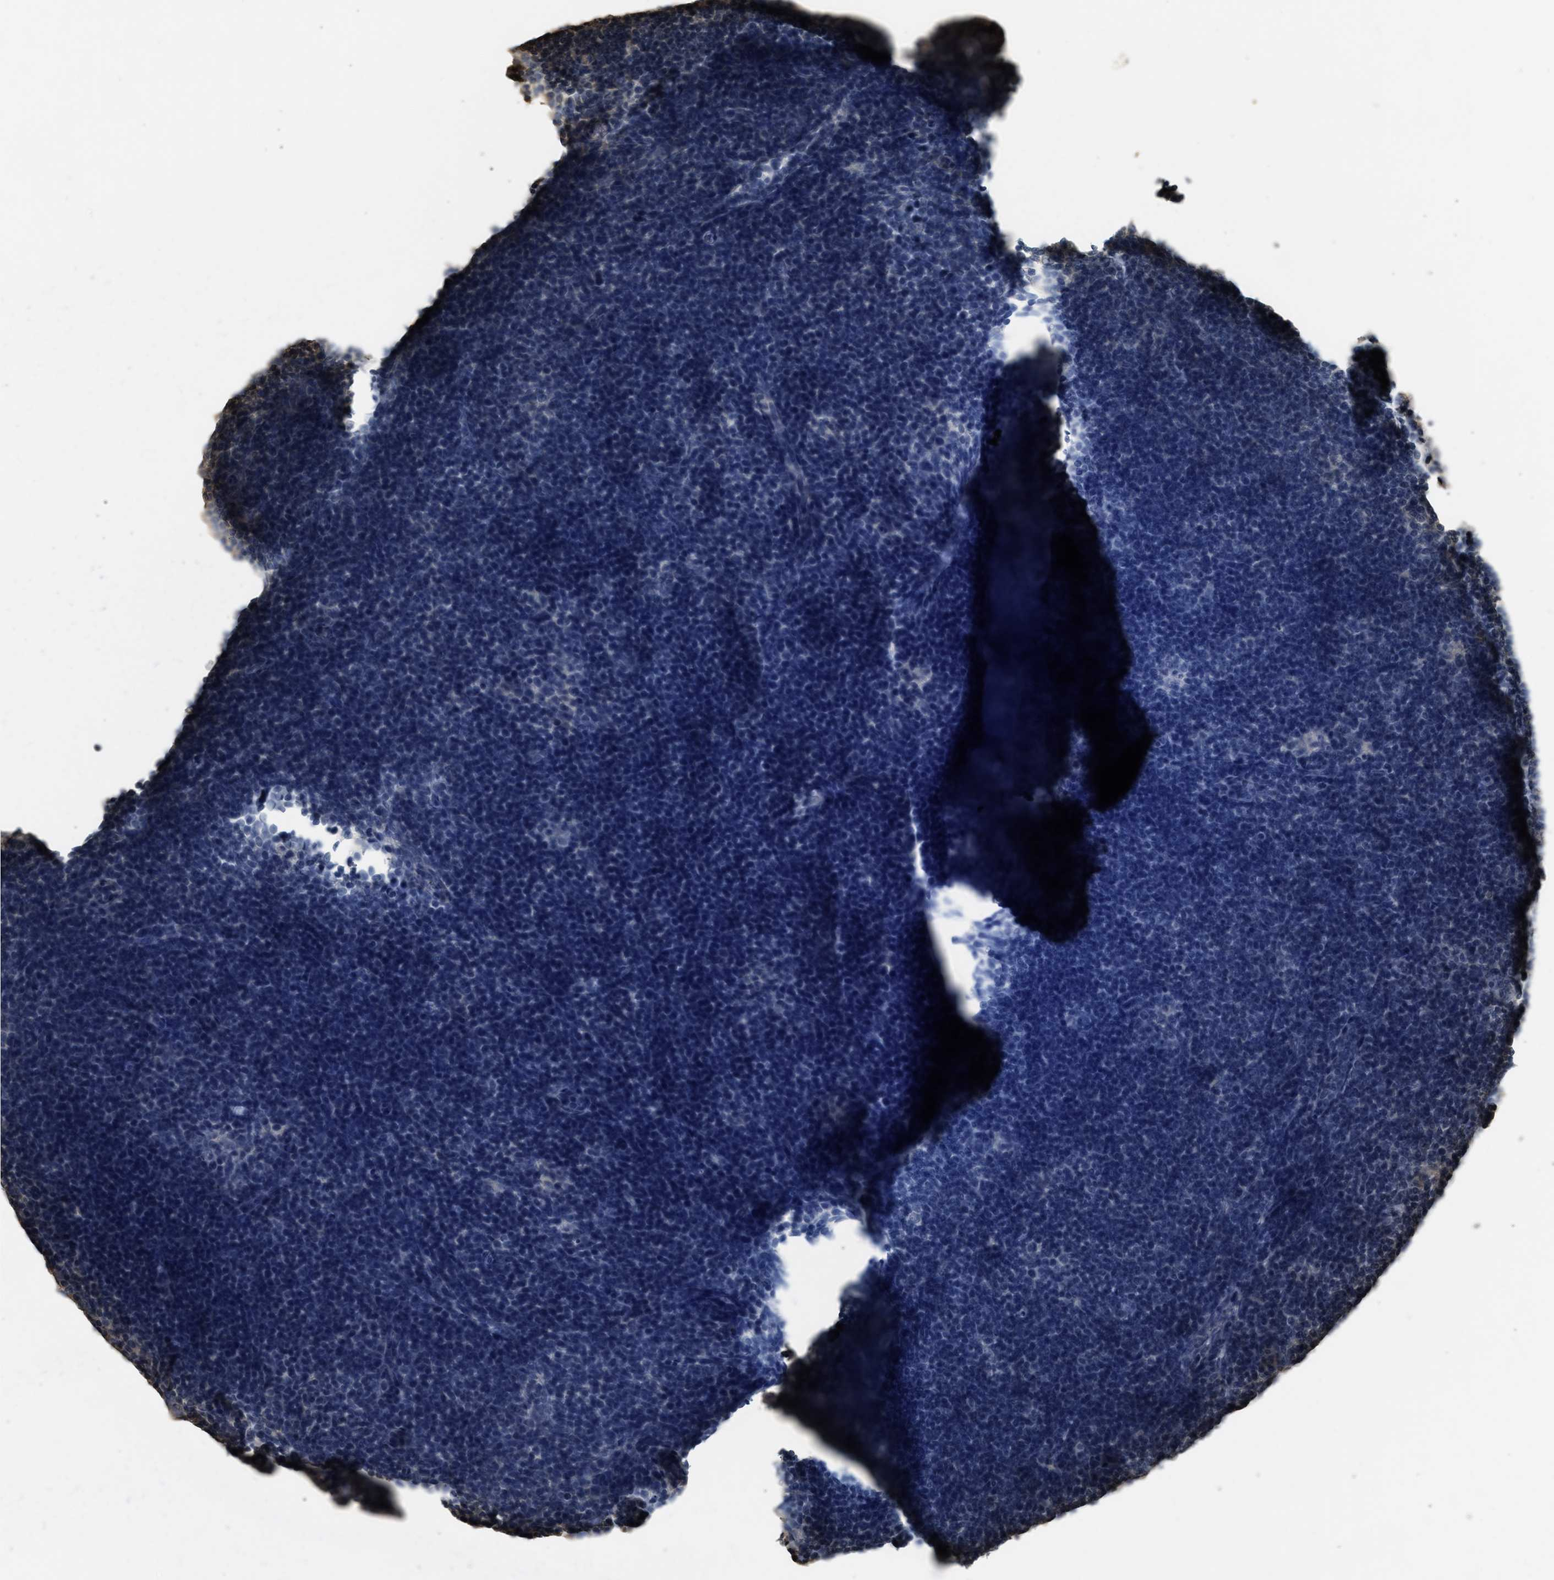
{"staining": {"intensity": "negative", "quantity": "none", "location": "none"}, "tissue": "lymphoma", "cell_type": "Tumor cells", "image_type": "cancer", "snomed": [{"axis": "morphology", "description": "Hodgkin's disease, NOS"}, {"axis": "topography", "description": "Lymph node"}], "caption": "Immunohistochemical staining of human Hodgkin's disease exhibits no significant staining in tumor cells.", "gene": "ARHGDIA", "patient": {"sex": "female", "age": 57}}